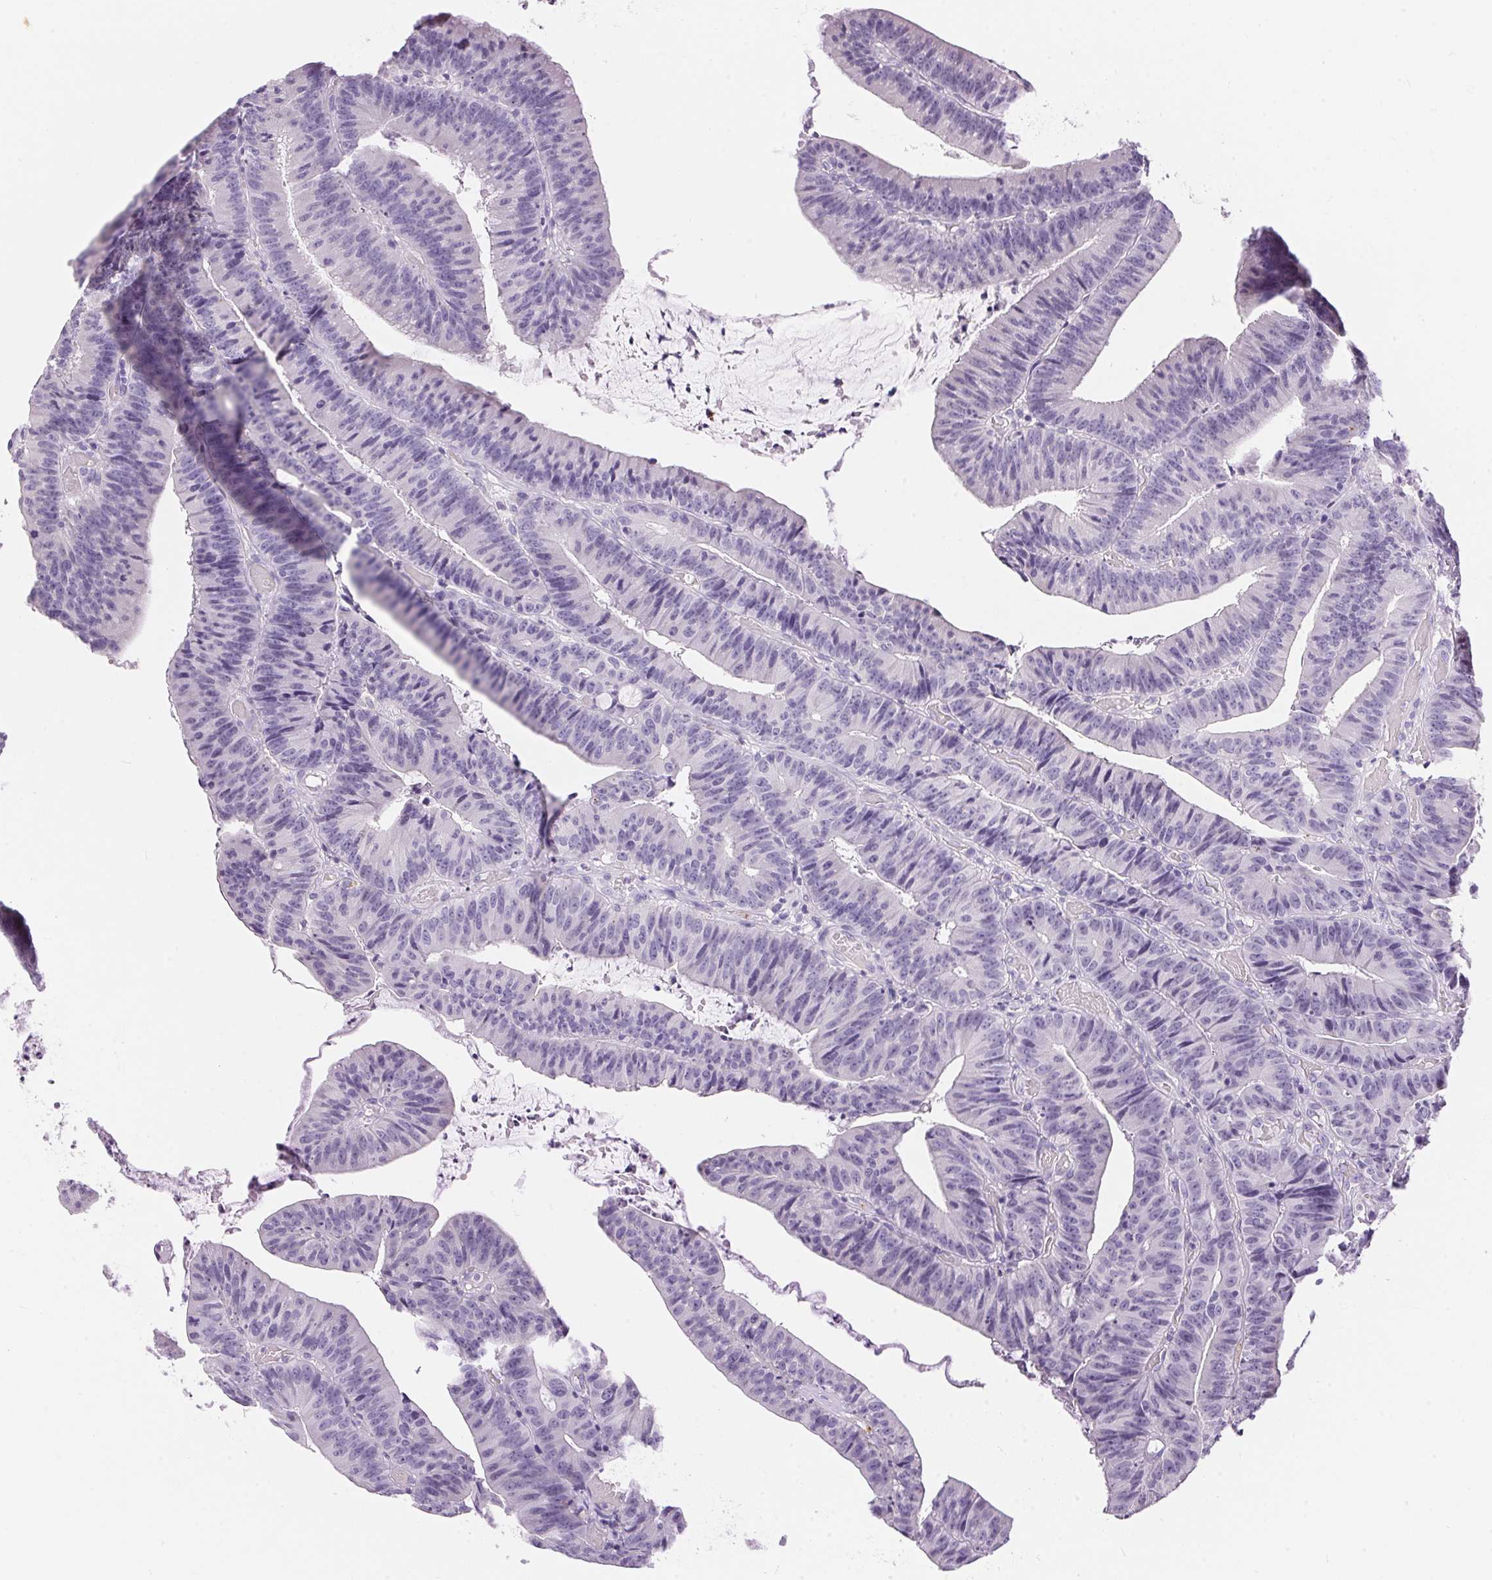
{"staining": {"intensity": "negative", "quantity": "none", "location": "none"}, "tissue": "colorectal cancer", "cell_type": "Tumor cells", "image_type": "cancer", "snomed": [{"axis": "morphology", "description": "Adenocarcinoma, NOS"}, {"axis": "topography", "description": "Colon"}], "caption": "Adenocarcinoma (colorectal) stained for a protein using immunohistochemistry shows no expression tumor cells.", "gene": "PNLIPRP3", "patient": {"sex": "female", "age": 78}}